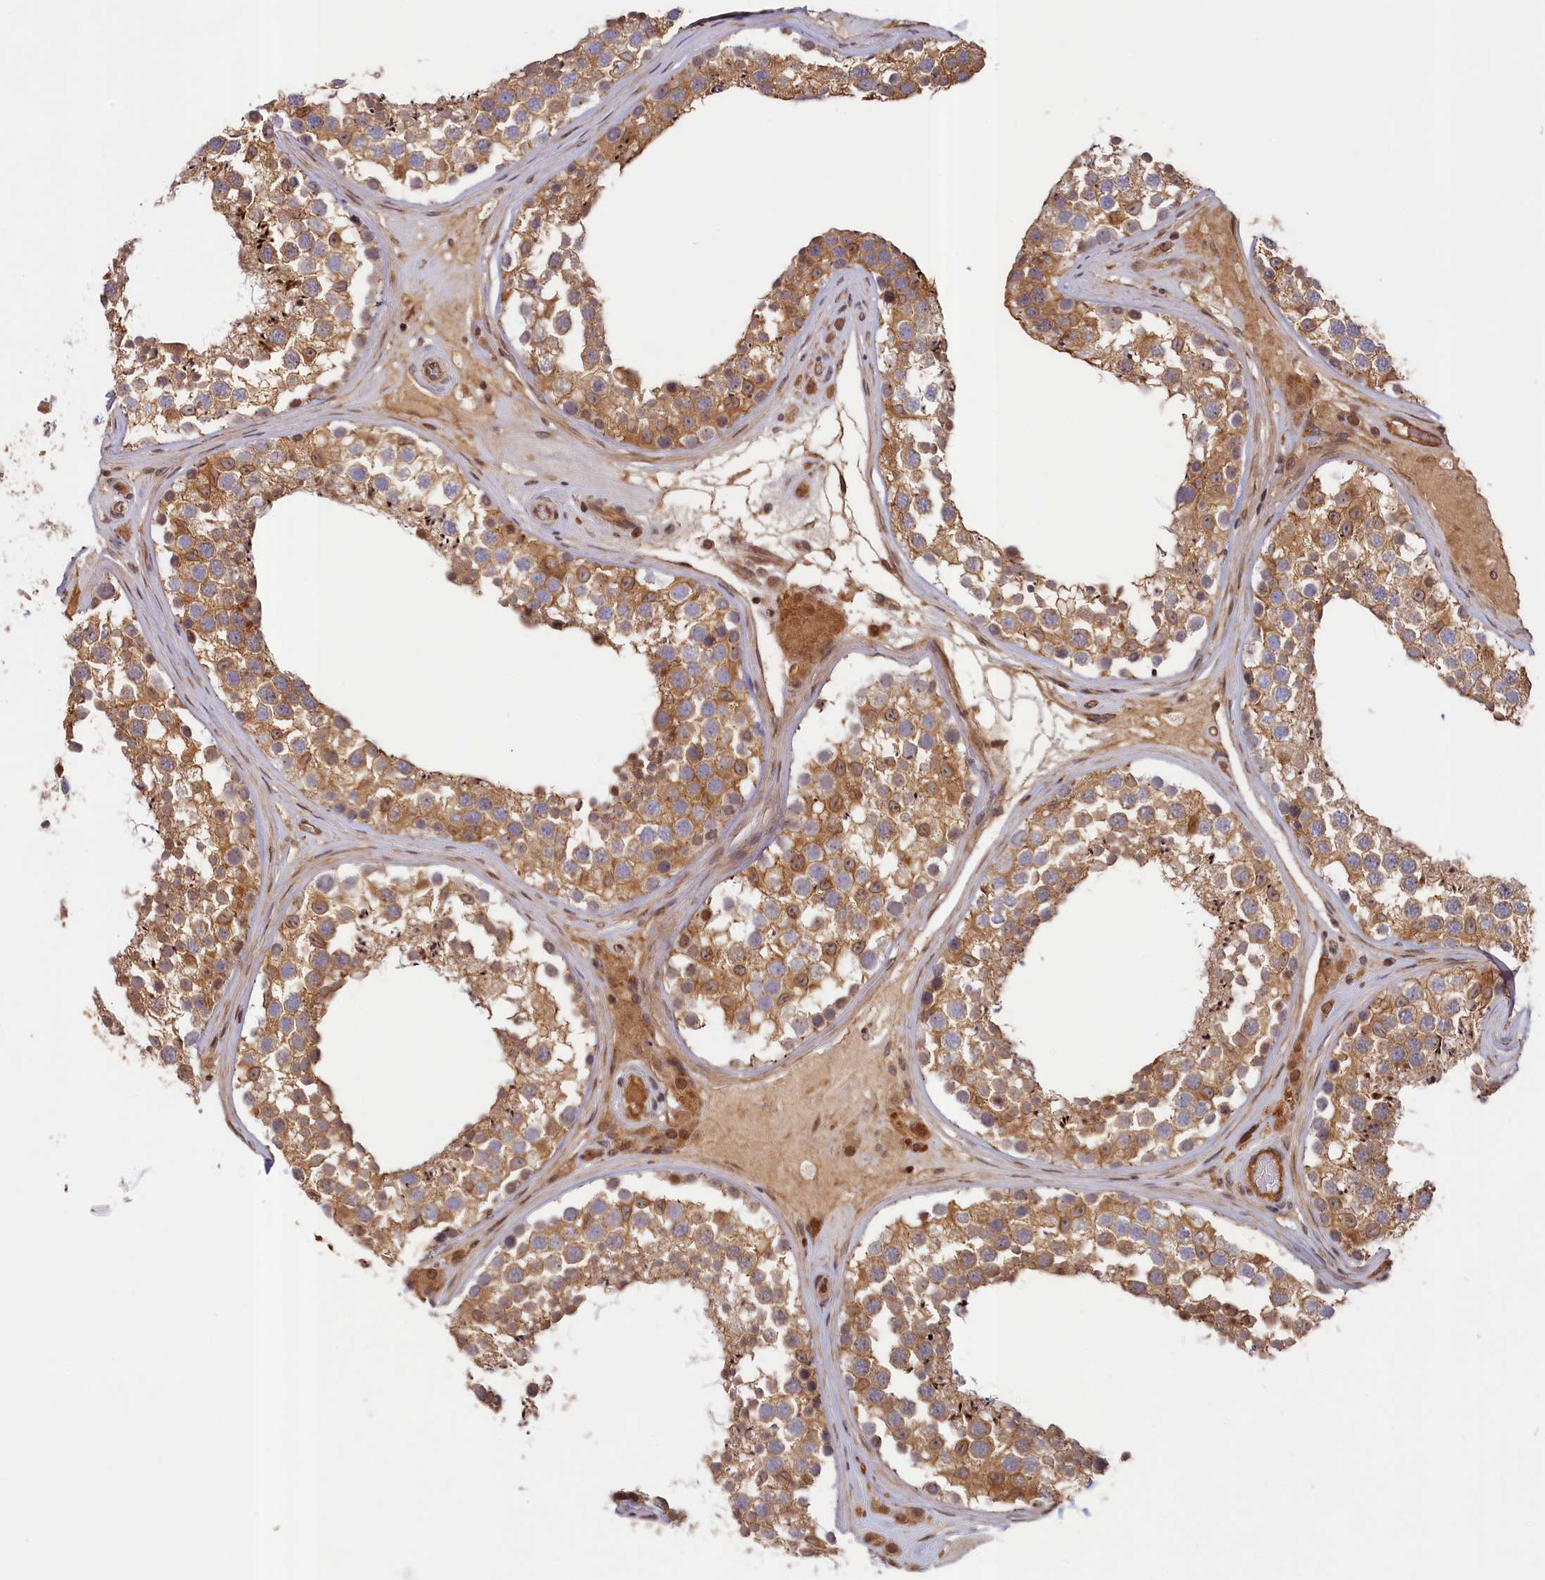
{"staining": {"intensity": "moderate", "quantity": ">75%", "location": "cytoplasmic/membranous"}, "tissue": "testis", "cell_type": "Cells in seminiferous ducts", "image_type": "normal", "snomed": [{"axis": "morphology", "description": "Normal tissue, NOS"}, {"axis": "topography", "description": "Testis"}], "caption": "A medium amount of moderate cytoplasmic/membranous staining is identified in about >75% of cells in seminiferous ducts in unremarkable testis.", "gene": "CEP44", "patient": {"sex": "male", "age": 46}}